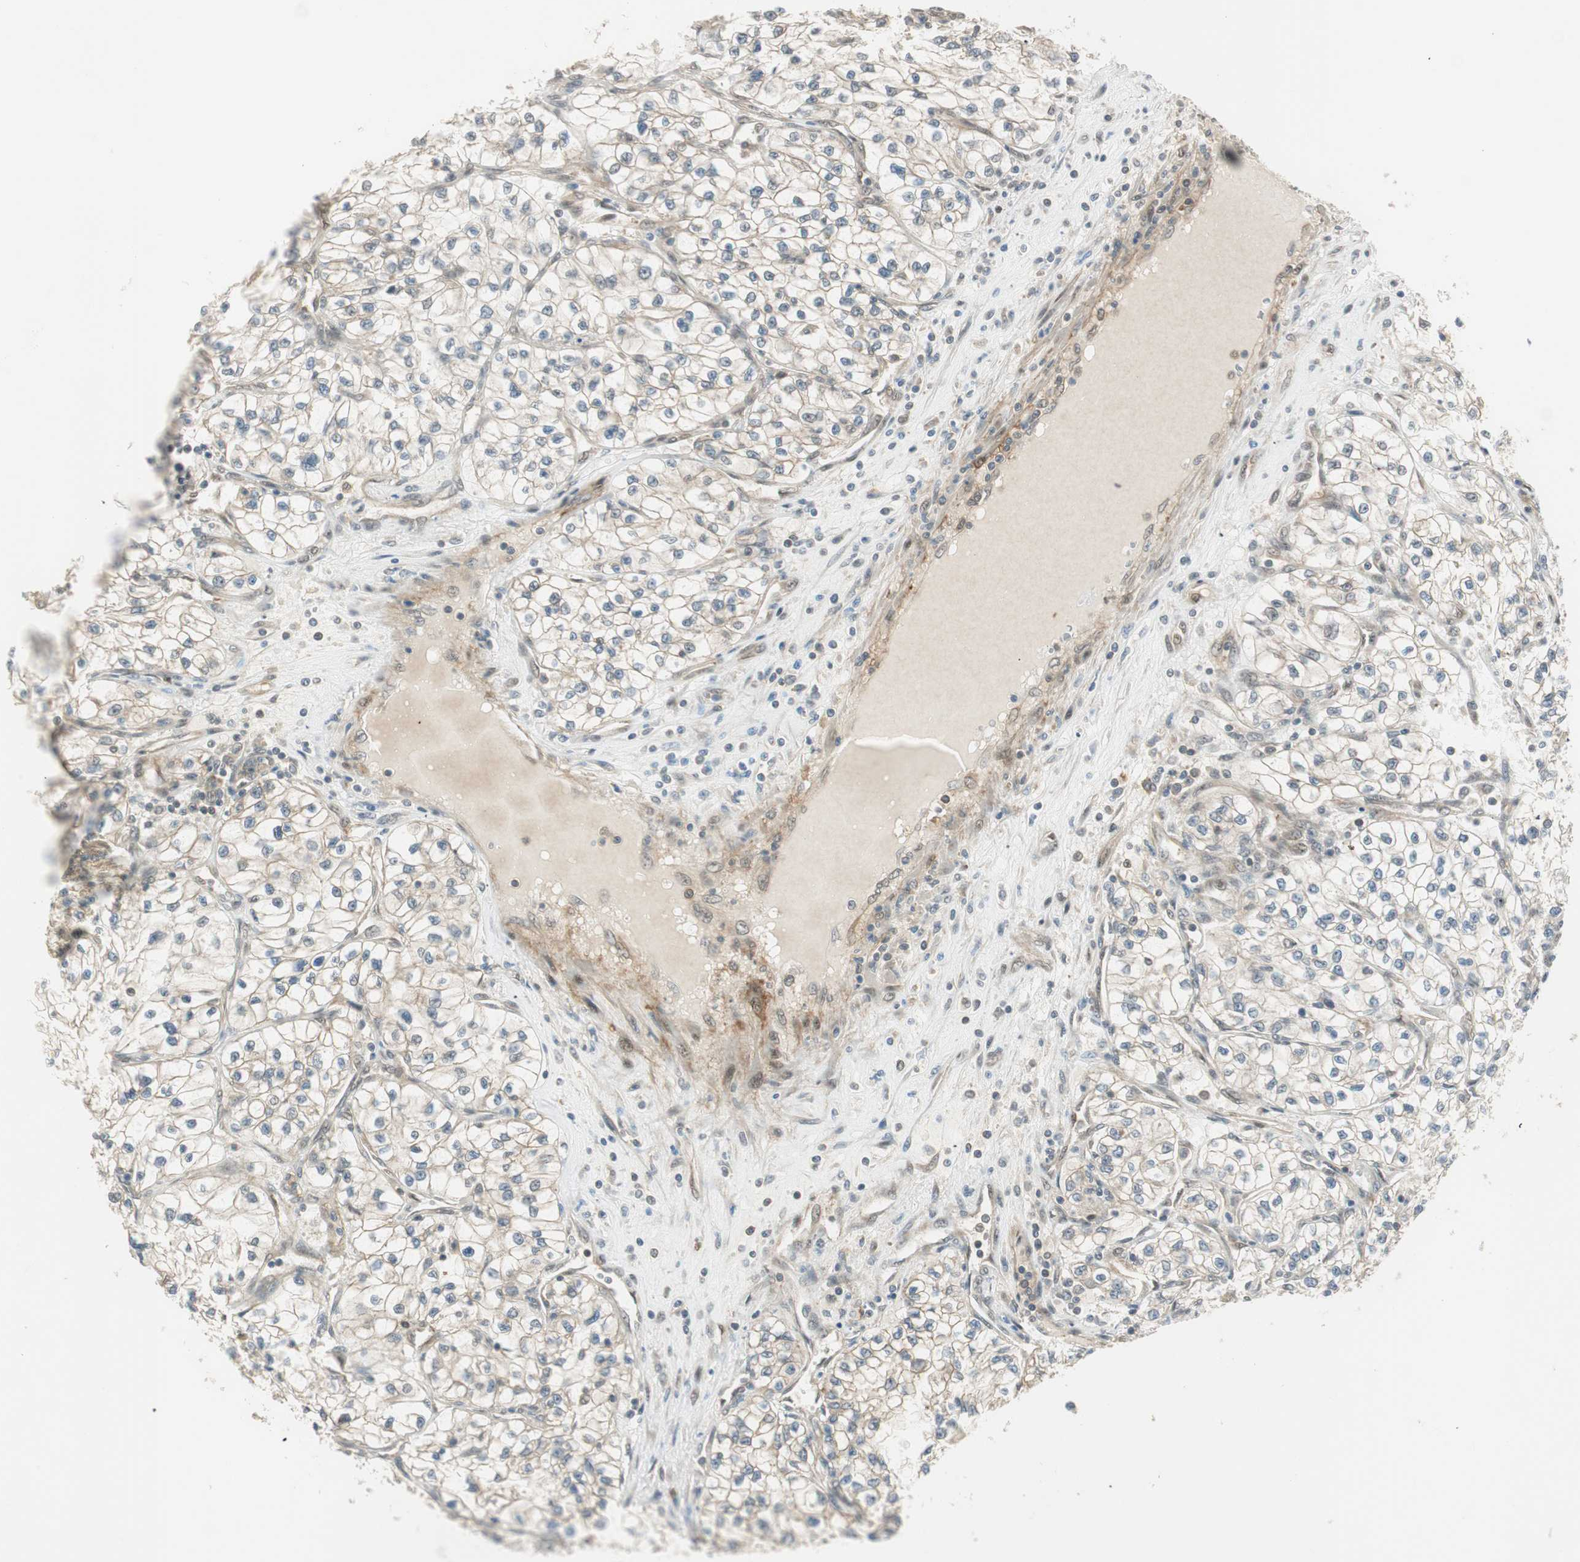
{"staining": {"intensity": "weak", "quantity": "<25%", "location": "cytoplasmic/membranous"}, "tissue": "renal cancer", "cell_type": "Tumor cells", "image_type": "cancer", "snomed": [{"axis": "morphology", "description": "Adenocarcinoma, NOS"}, {"axis": "topography", "description": "Kidney"}], "caption": "Tumor cells show no significant expression in adenocarcinoma (renal).", "gene": "PSMD8", "patient": {"sex": "female", "age": 57}}